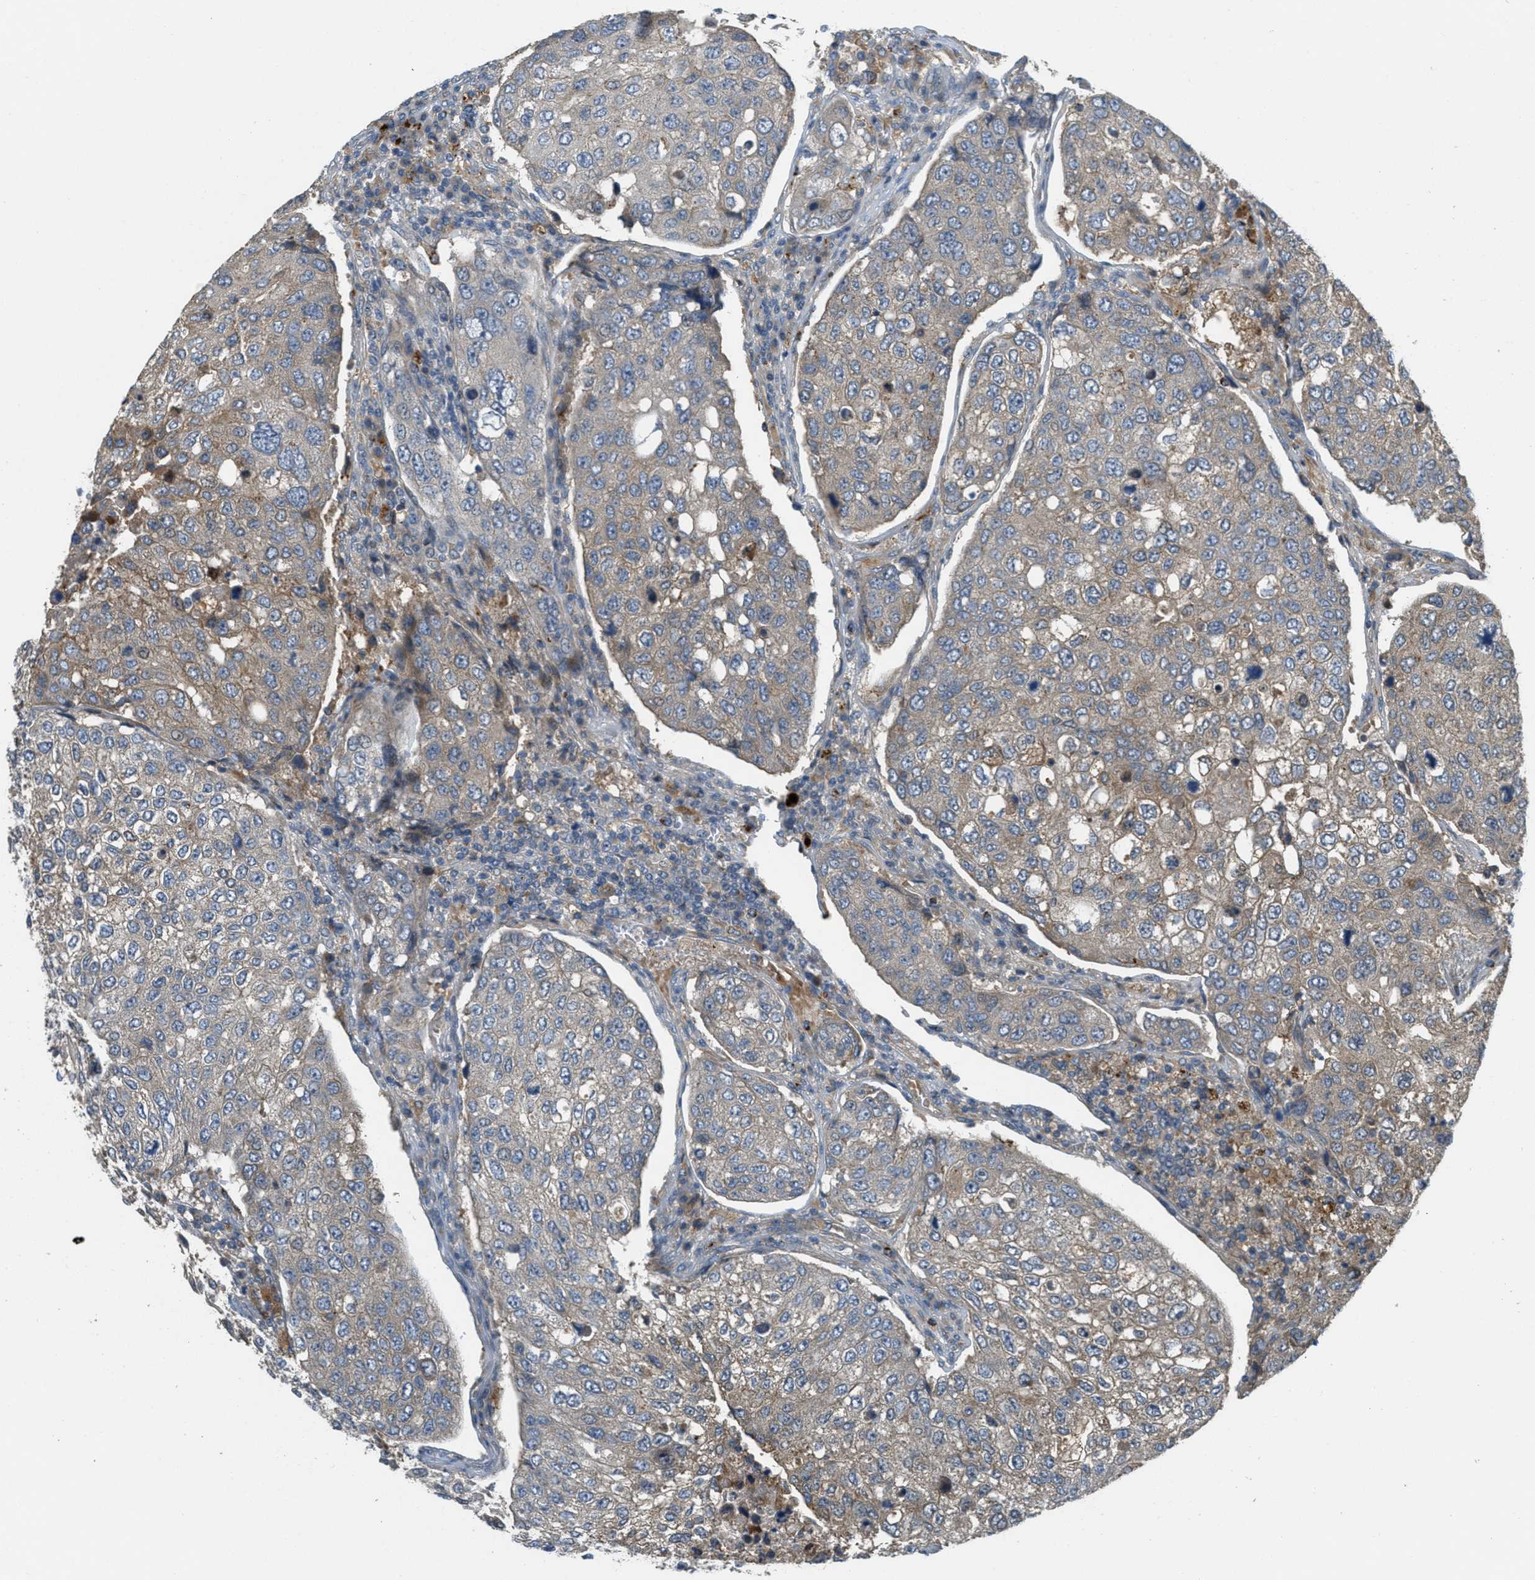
{"staining": {"intensity": "weak", "quantity": "<25%", "location": "cytoplasmic/membranous"}, "tissue": "urothelial cancer", "cell_type": "Tumor cells", "image_type": "cancer", "snomed": [{"axis": "morphology", "description": "Urothelial carcinoma, High grade"}, {"axis": "topography", "description": "Lymph node"}, {"axis": "topography", "description": "Urinary bladder"}], "caption": "High power microscopy micrograph of an immunohistochemistry (IHC) photomicrograph of urothelial cancer, revealing no significant positivity in tumor cells. Brightfield microscopy of immunohistochemistry (IHC) stained with DAB (brown) and hematoxylin (blue), captured at high magnification.", "gene": "ADCY6", "patient": {"sex": "male", "age": 51}}